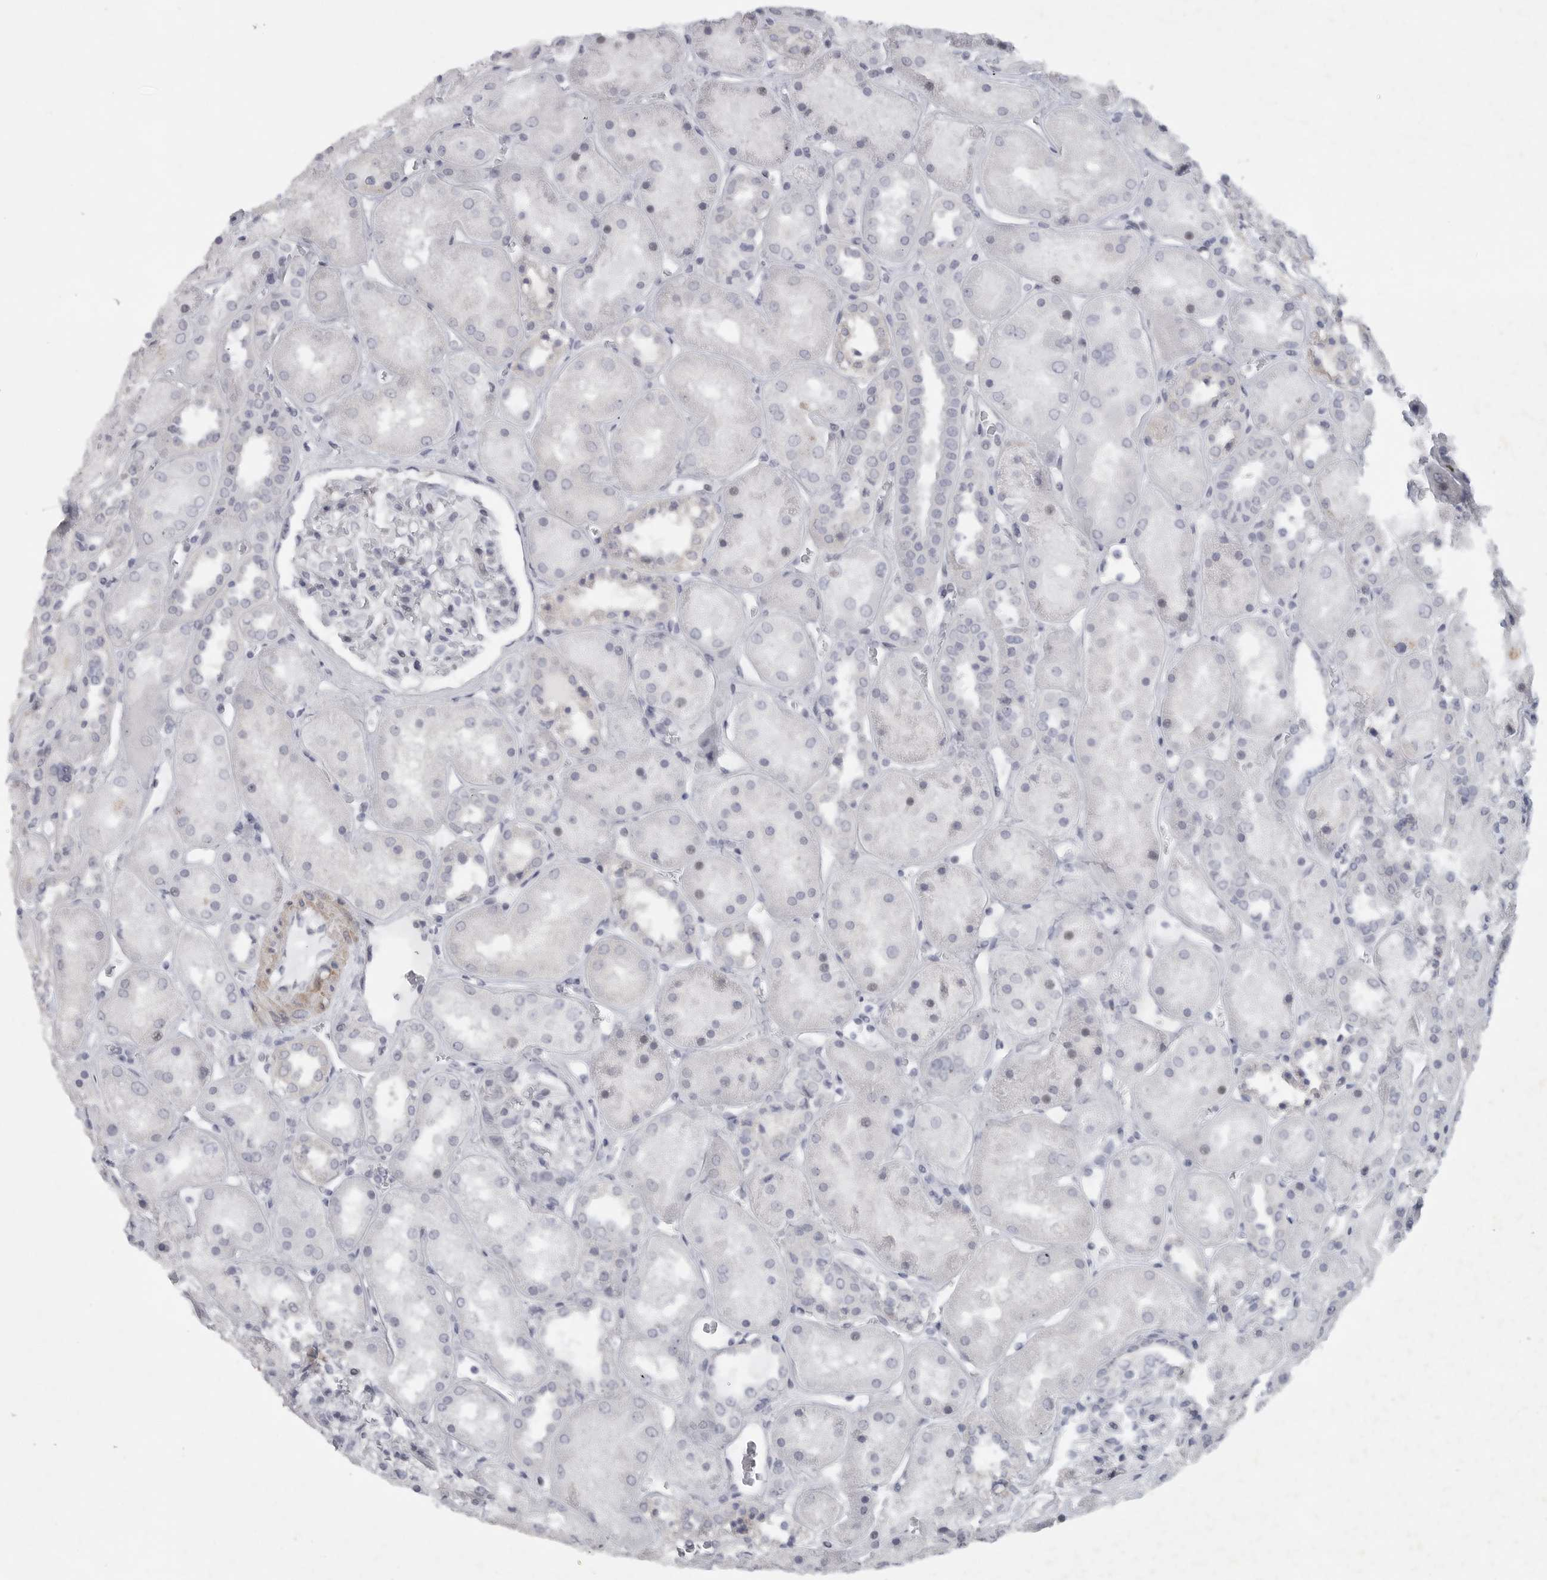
{"staining": {"intensity": "negative", "quantity": "none", "location": "none"}, "tissue": "kidney", "cell_type": "Cells in glomeruli", "image_type": "normal", "snomed": [{"axis": "morphology", "description": "Normal tissue, NOS"}, {"axis": "topography", "description": "Kidney"}], "caption": "Normal kidney was stained to show a protein in brown. There is no significant positivity in cells in glomeruli. (DAB immunohistochemistry (IHC) with hematoxylin counter stain).", "gene": "TNR", "patient": {"sex": "male", "age": 70}}